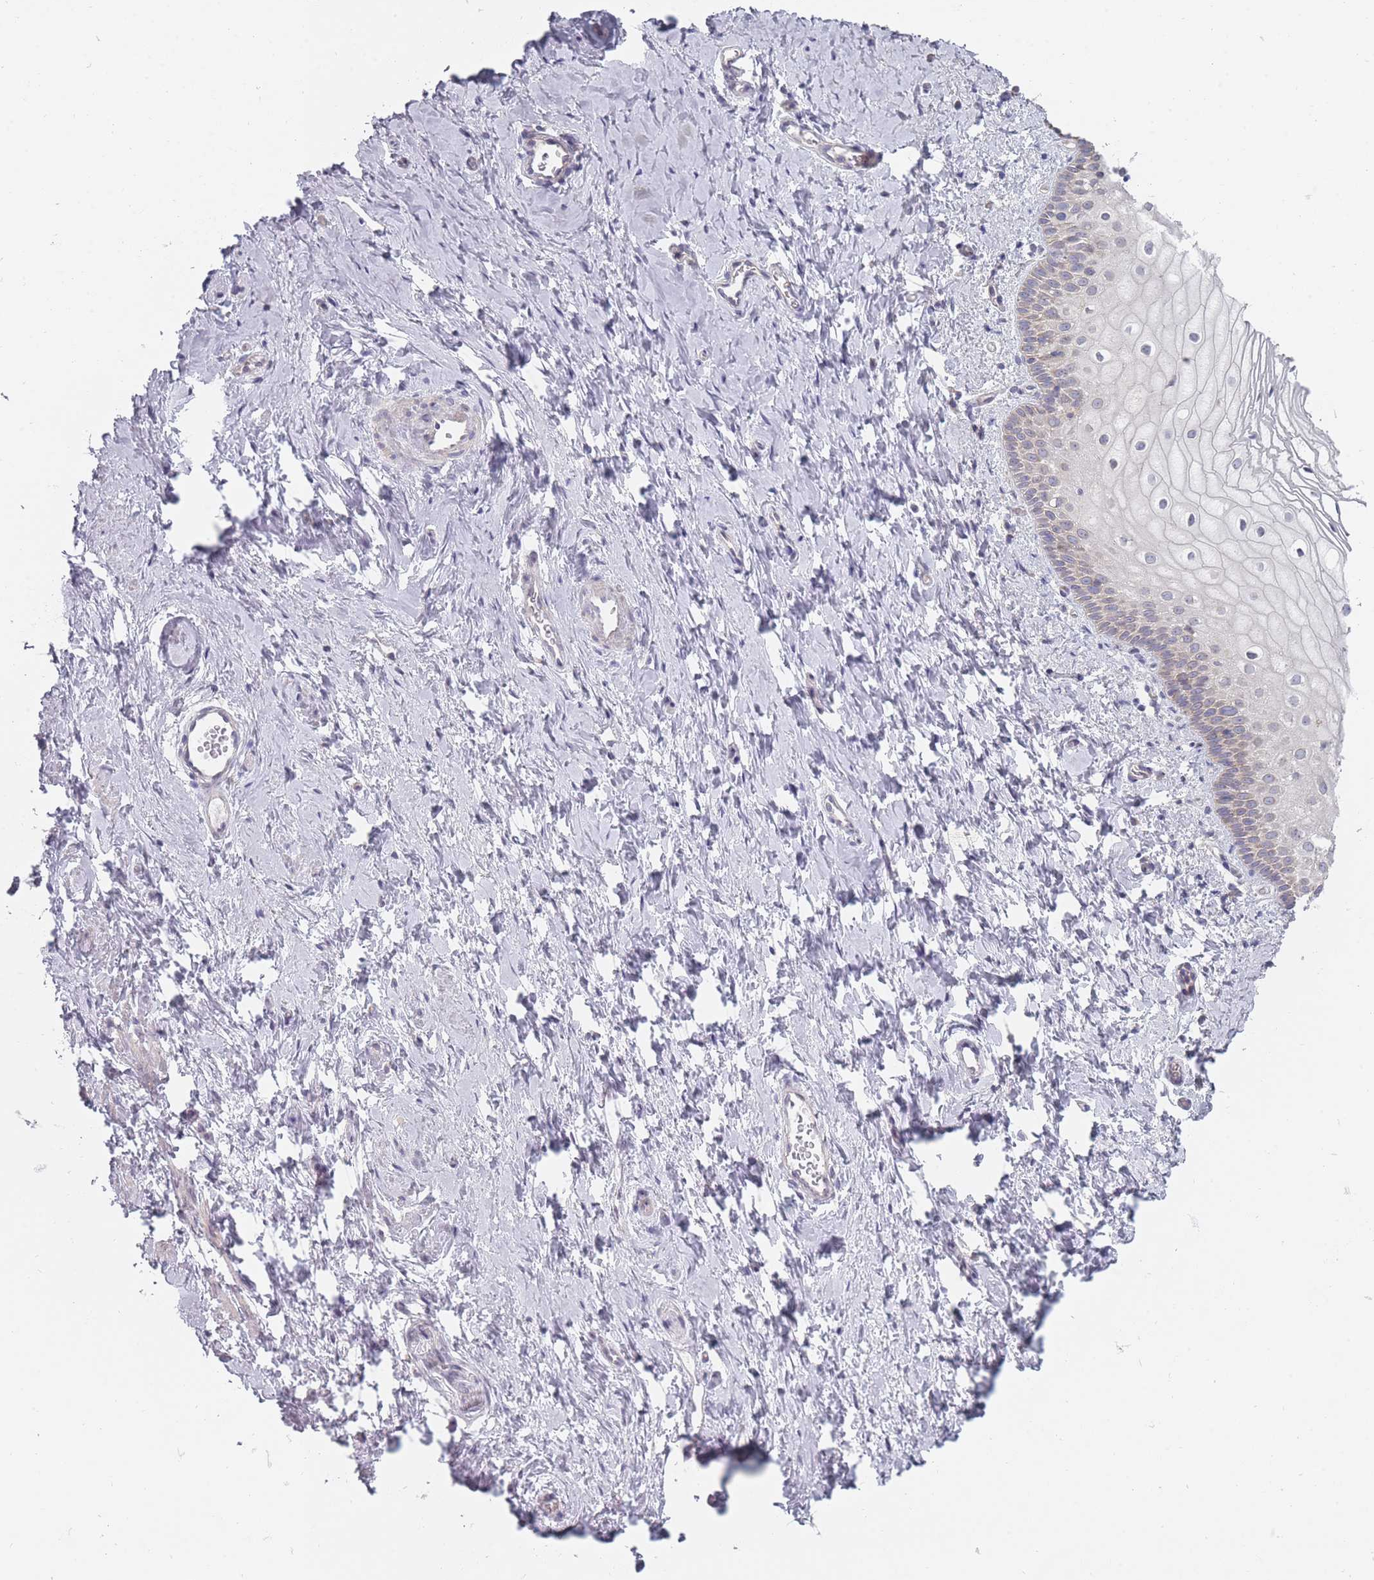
{"staining": {"intensity": "weak", "quantity": "25%-75%", "location": "cytoplasmic/membranous"}, "tissue": "vagina", "cell_type": "Squamous epithelial cells", "image_type": "normal", "snomed": [{"axis": "morphology", "description": "Normal tissue, NOS"}, {"axis": "topography", "description": "Vagina"}], "caption": "Protein staining reveals weak cytoplasmic/membranous positivity in approximately 25%-75% of squamous epithelial cells in benign vagina.", "gene": "PCDH12", "patient": {"sex": "female", "age": 56}}